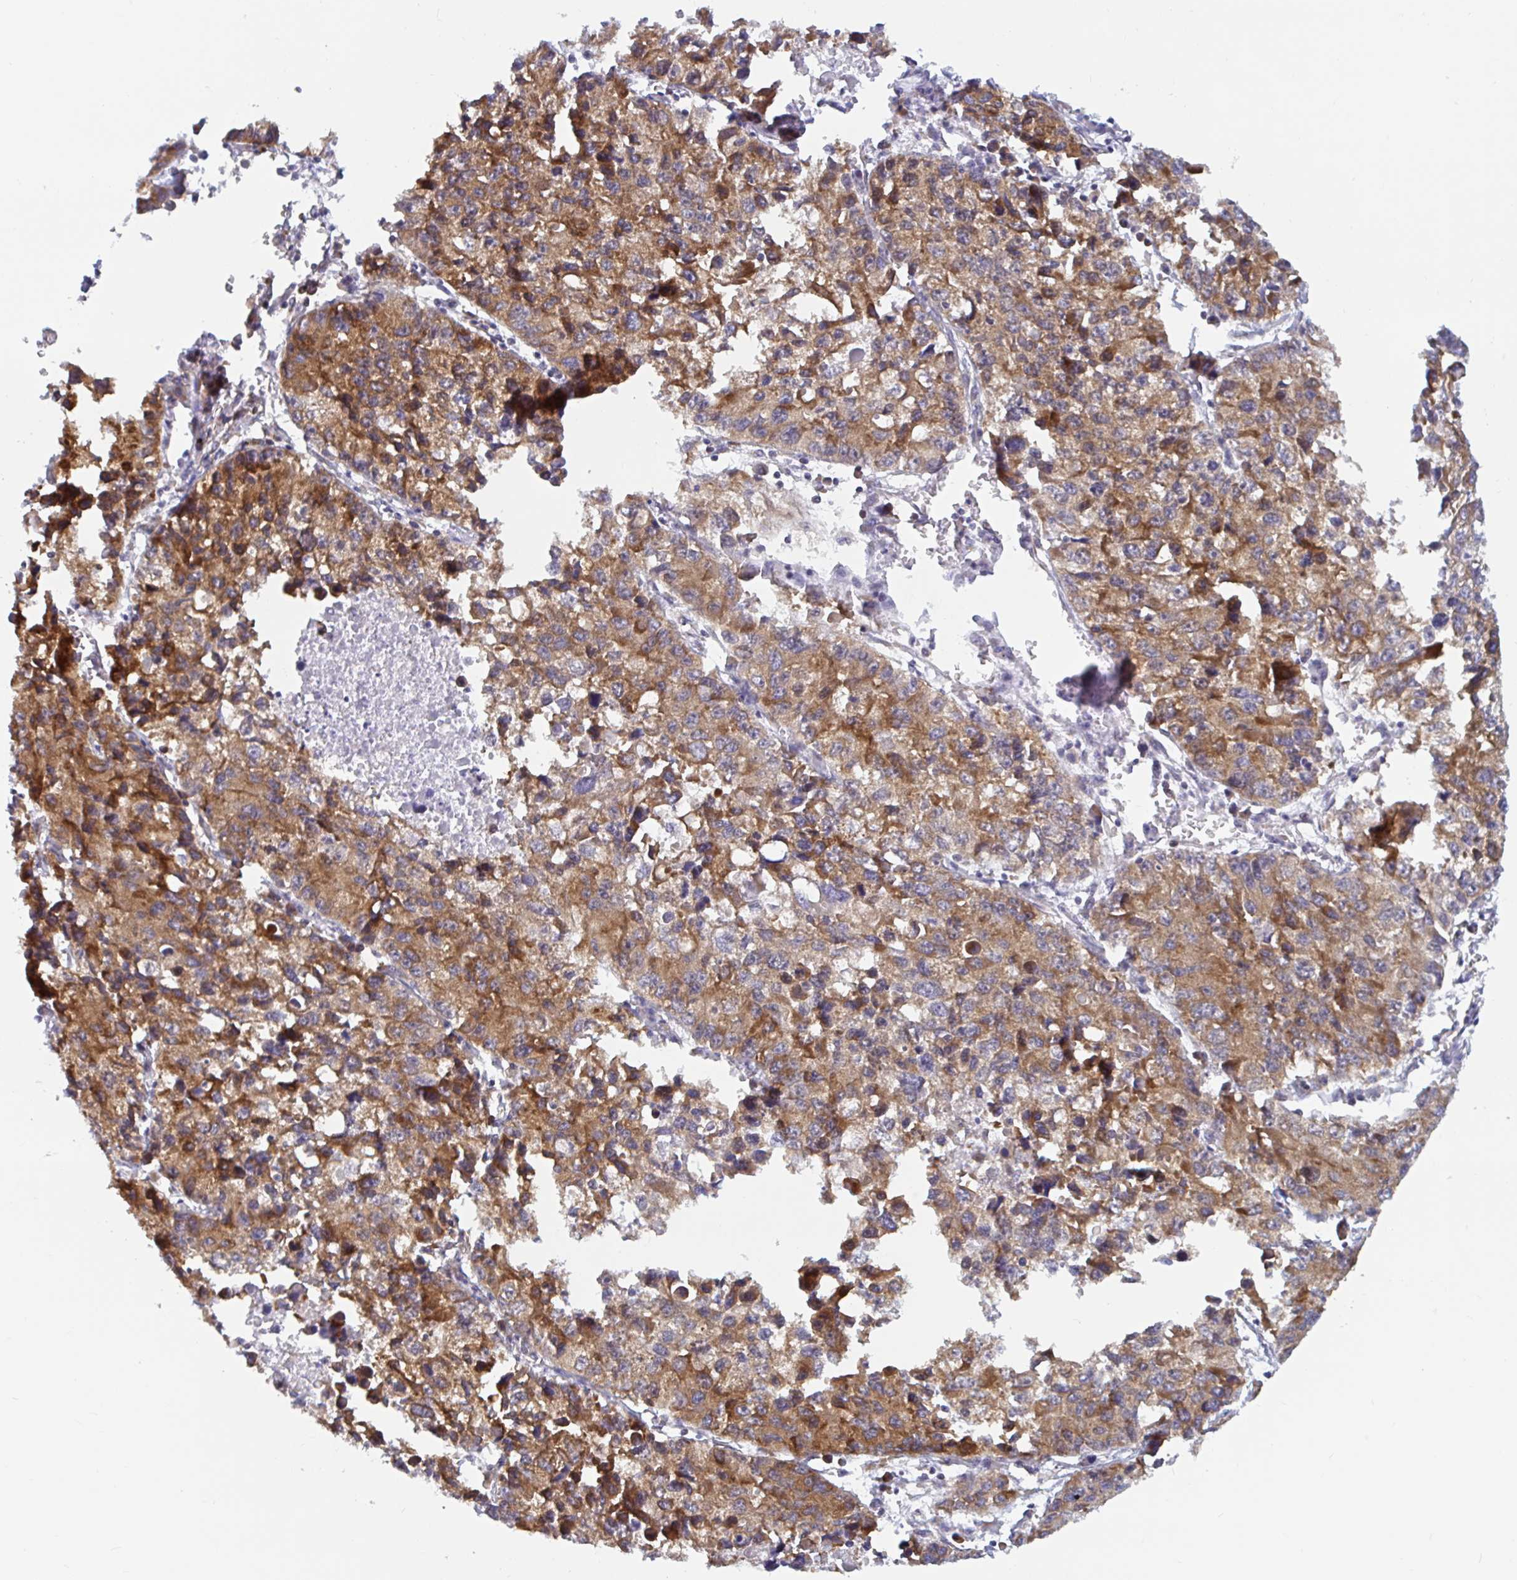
{"staining": {"intensity": "weak", "quantity": ">75%", "location": "cytoplasmic/membranous"}, "tissue": "lung cancer", "cell_type": "Tumor cells", "image_type": "cancer", "snomed": [{"axis": "morphology", "description": "Adenocarcinoma, NOS"}, {"axis": "topography", "description": "Lung"}], "caption": "Lung cancer (adenocarcinoma) stained for a protein reveals weak cytoplasmic/membranous positivity in tumor cells. The staining is performed using DAB brown chromogen to label protein expression. The nuclei are counter-stained blue using hematoxylin.", "gene": "LARP1", "patient": {"sex": "female", "age": 51}}